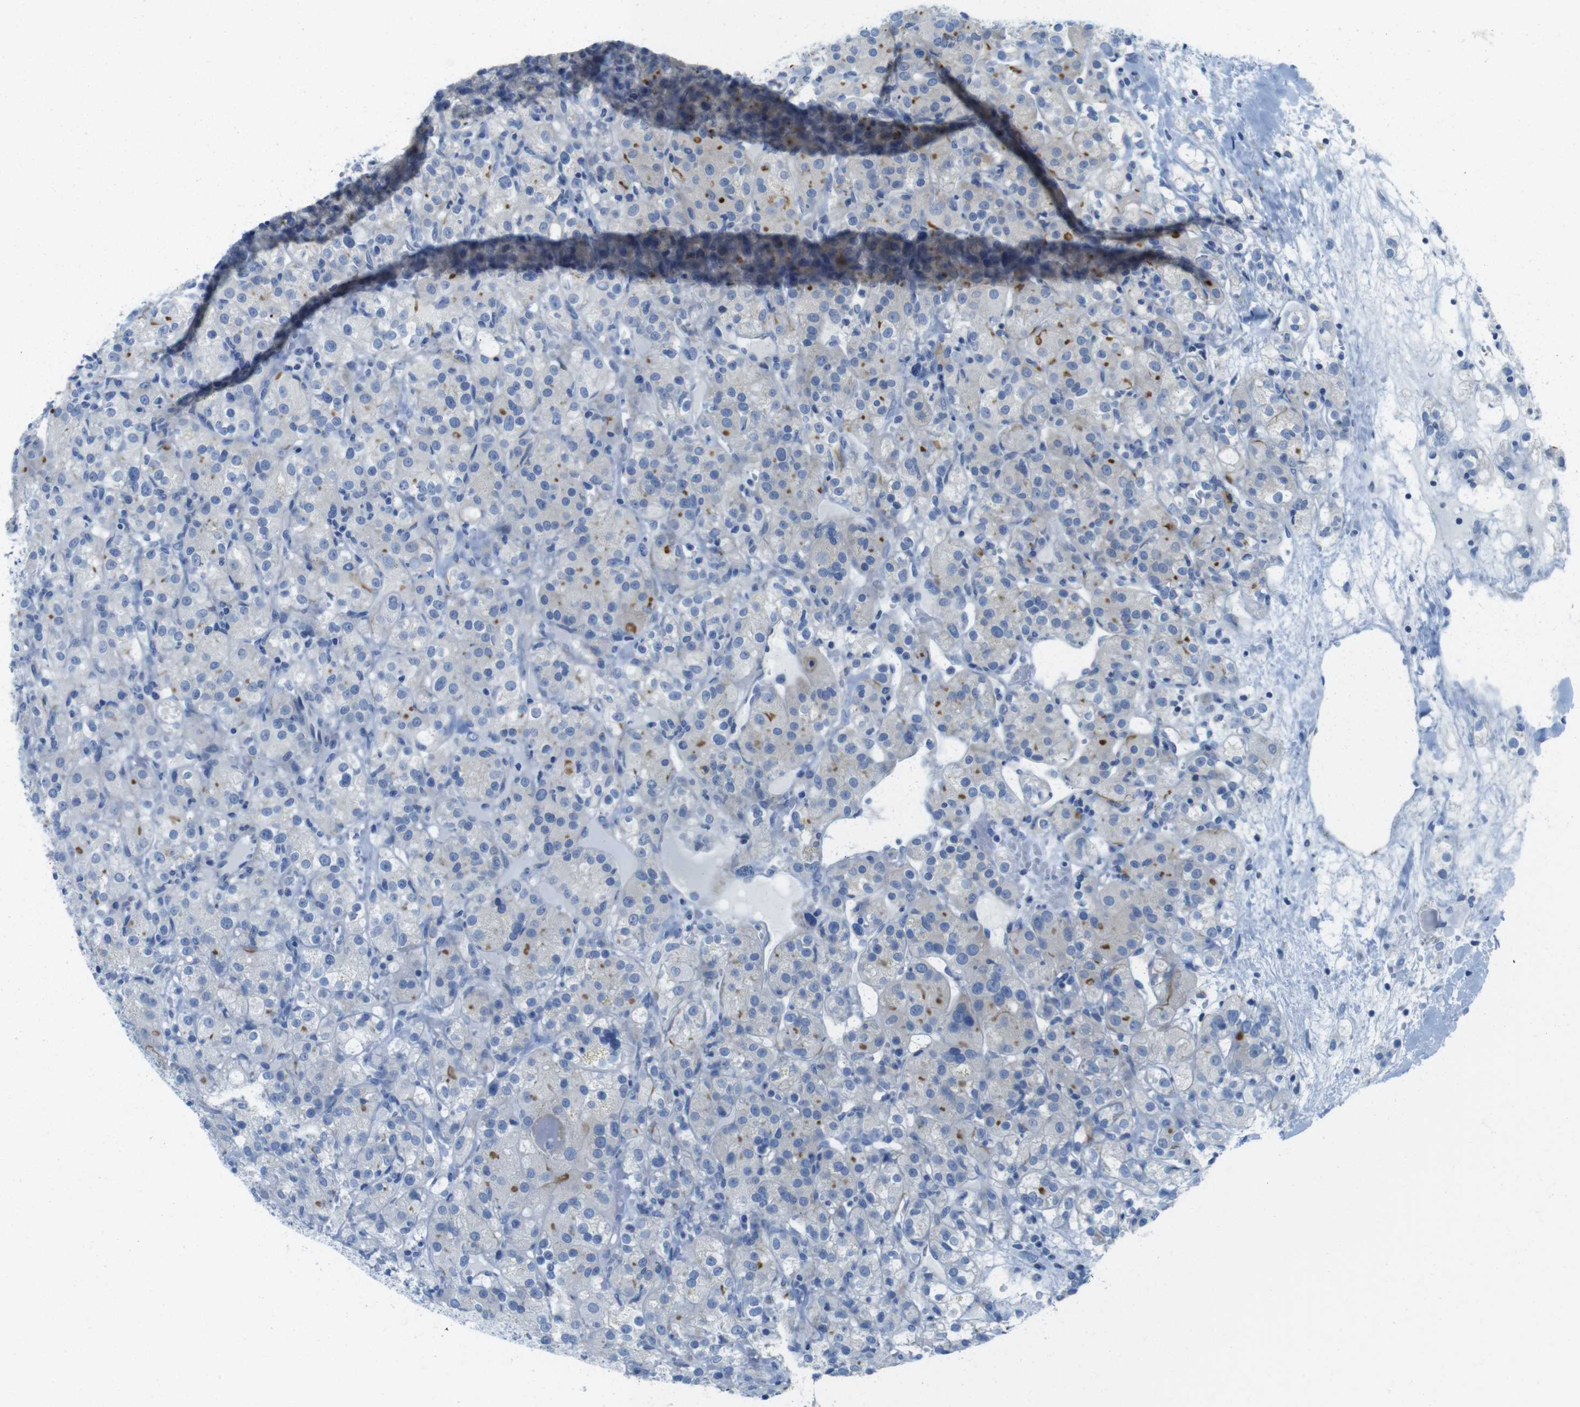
{"staining": {"intensity": "moderate", "quantity": "<25%", "location": "cytoplasmic/membranous"}, "tissue": "renal cancer", "cell_type": "Tumor cells", "image_type": "cancer", "snomed": [{"axis": "morphology", "description": "Normal tissue, NOS"}, {"axis": "morphology", "description": "Adenocarcinoma, NOS"}, {"axis": "topography", "description": "Kidney"}], "caption": "Immunohistochemical staining of renal adenocarcinoma shows low levels of moderate cytoplasmic/membranous positivity in about <25% of tumor cells.", "gene": "ASIC5", "patient": {"sex": "male", "age": 61}}